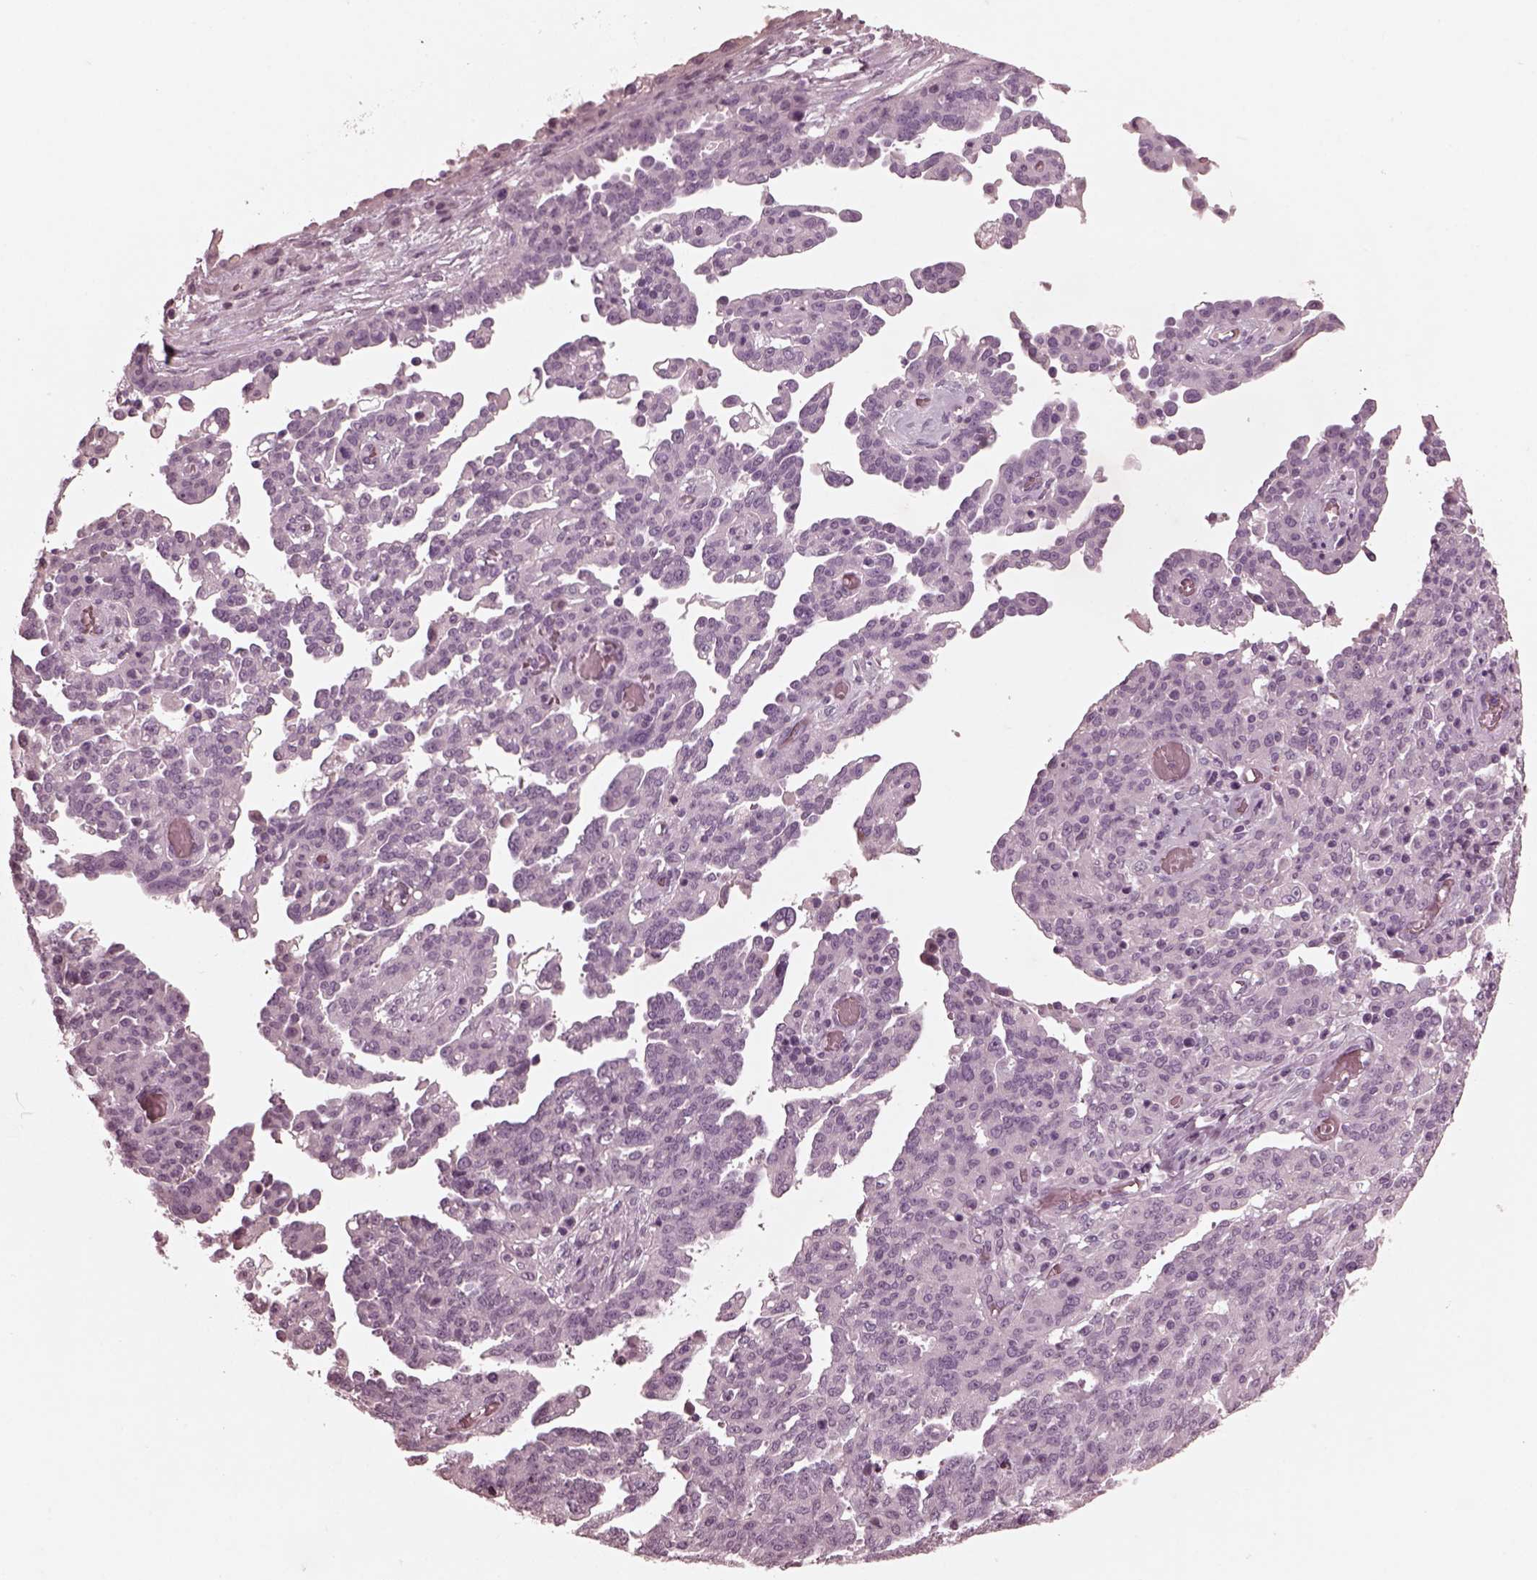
{"staining": {"intensity": "negative", "quantity": "none", "location": "none"}, "tissue": "ovarian cancer", "cell_type": "Tumor cells", "image_type": "cancer", "snomed": [{"axis": "morphology", "description": "Cystadenocarcinoma, serous, NOS"}, {"axis": "topography", "description": "Ovary"}], "caption": "Immunohistochemistry (IHC) histopathology image of neoplastic tissue: human ovarian serous cystadenocarcinoma stained with DAB reveals no significant protein positivity in tumor cells. Brightfield microscopy of immunohistochemistry (IHC) stained with DAB (3,3'-diaminobenzidine) (brown) and hematoxylin (blue), captured at high magnification.", "gene": "CGA", "patient": {"sex": "female", "age": 67}}